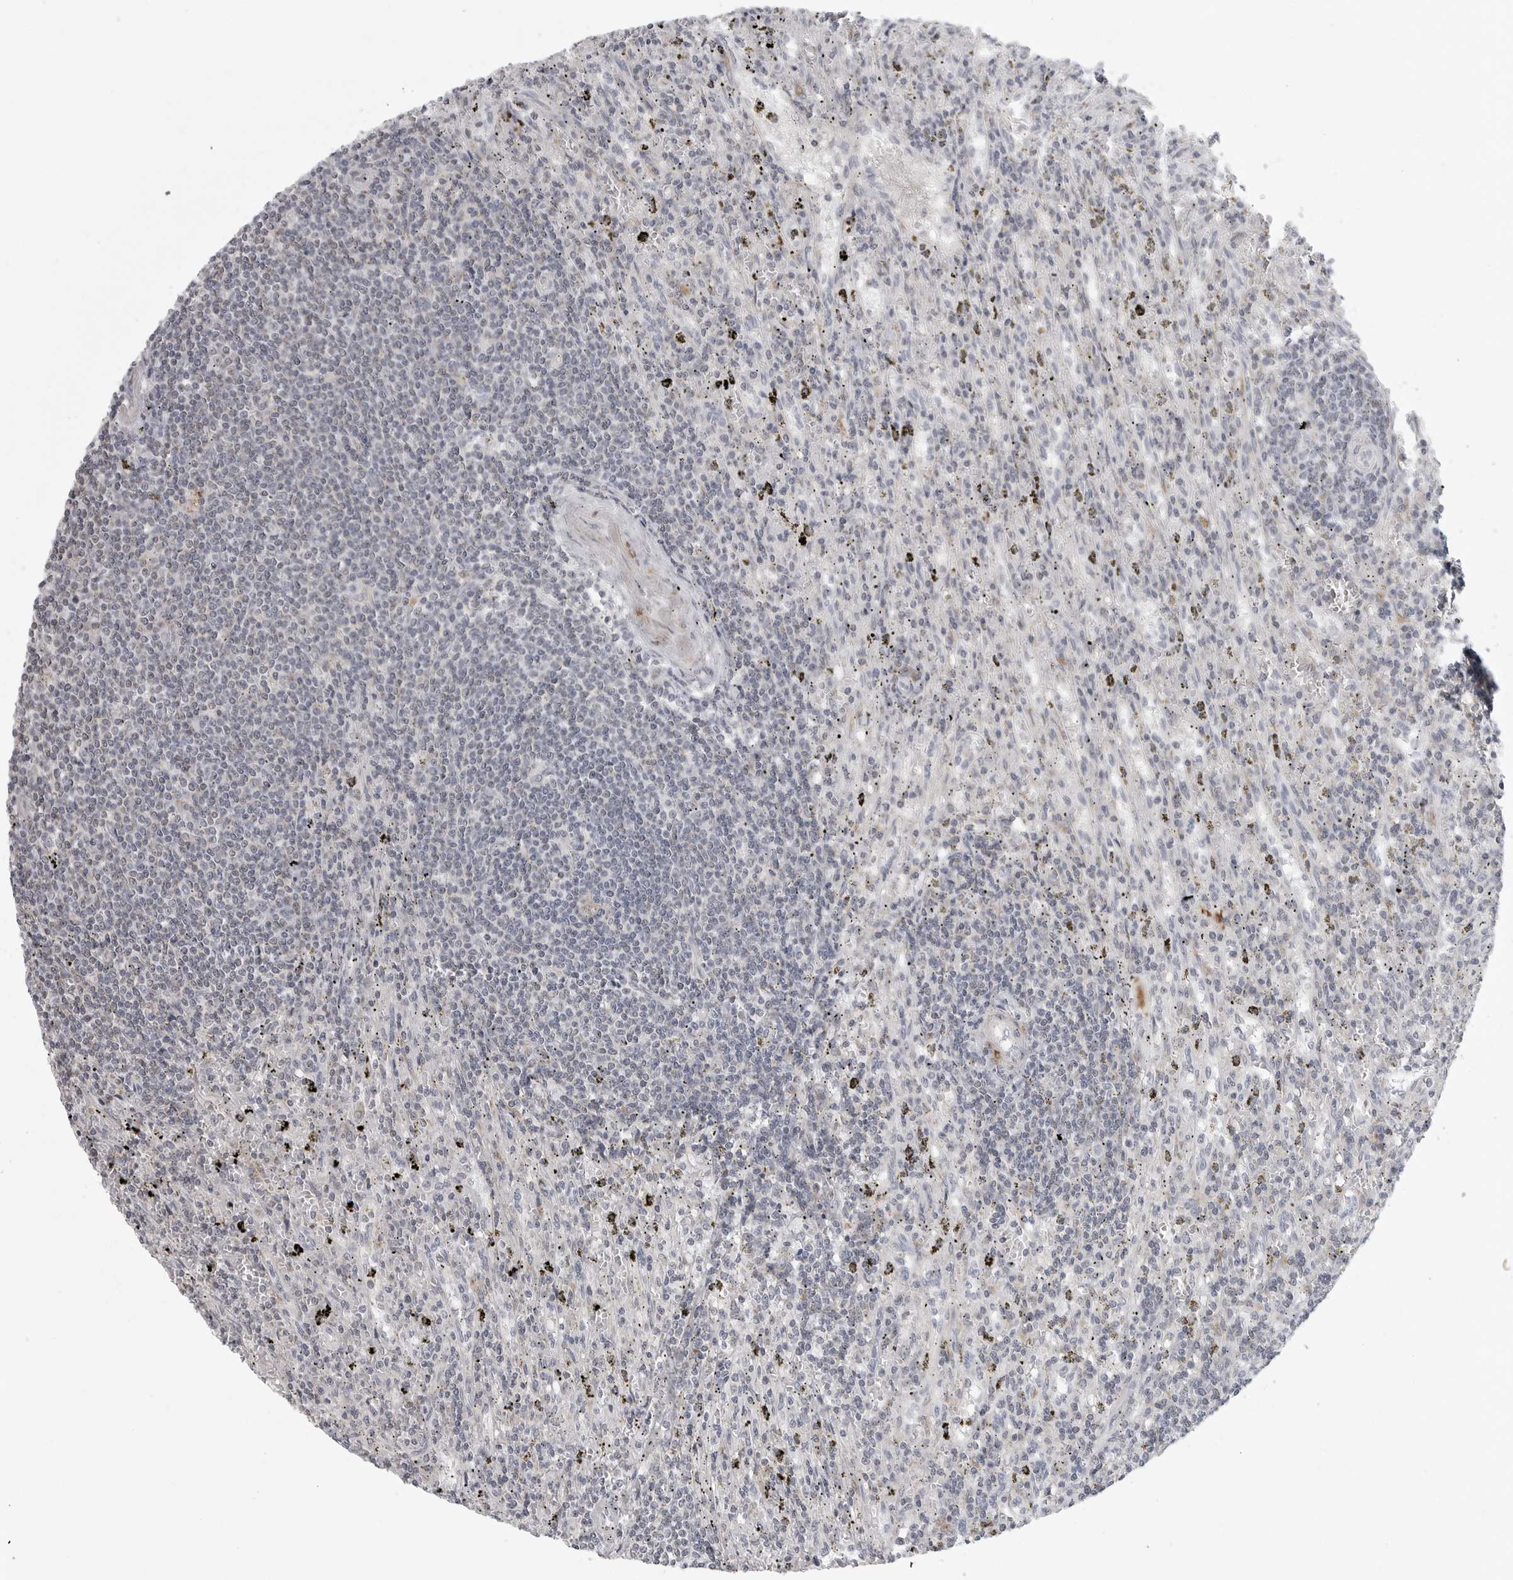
{"staining": {"intensity": "negative", "quantity": "none", "location": "none"}, "tissue": "lymphoma", "cell_type": "Tumor cells", "image_type": "cancer", "snomed": [{"axis": "morphology", "description": "Malignant lymphoma, non-Hodgkin's type, Low grade"}, {"axis": "topography", "description": "Spleen"}], "caption": "DAB immunohistochemical staining of human low-grade malignant lymphoma, non-Hodgkin's type exhibits no significant positivity in tumor cells.", "gene": "MAP7D1", "patient": {"sex": "male", "age": 76}}